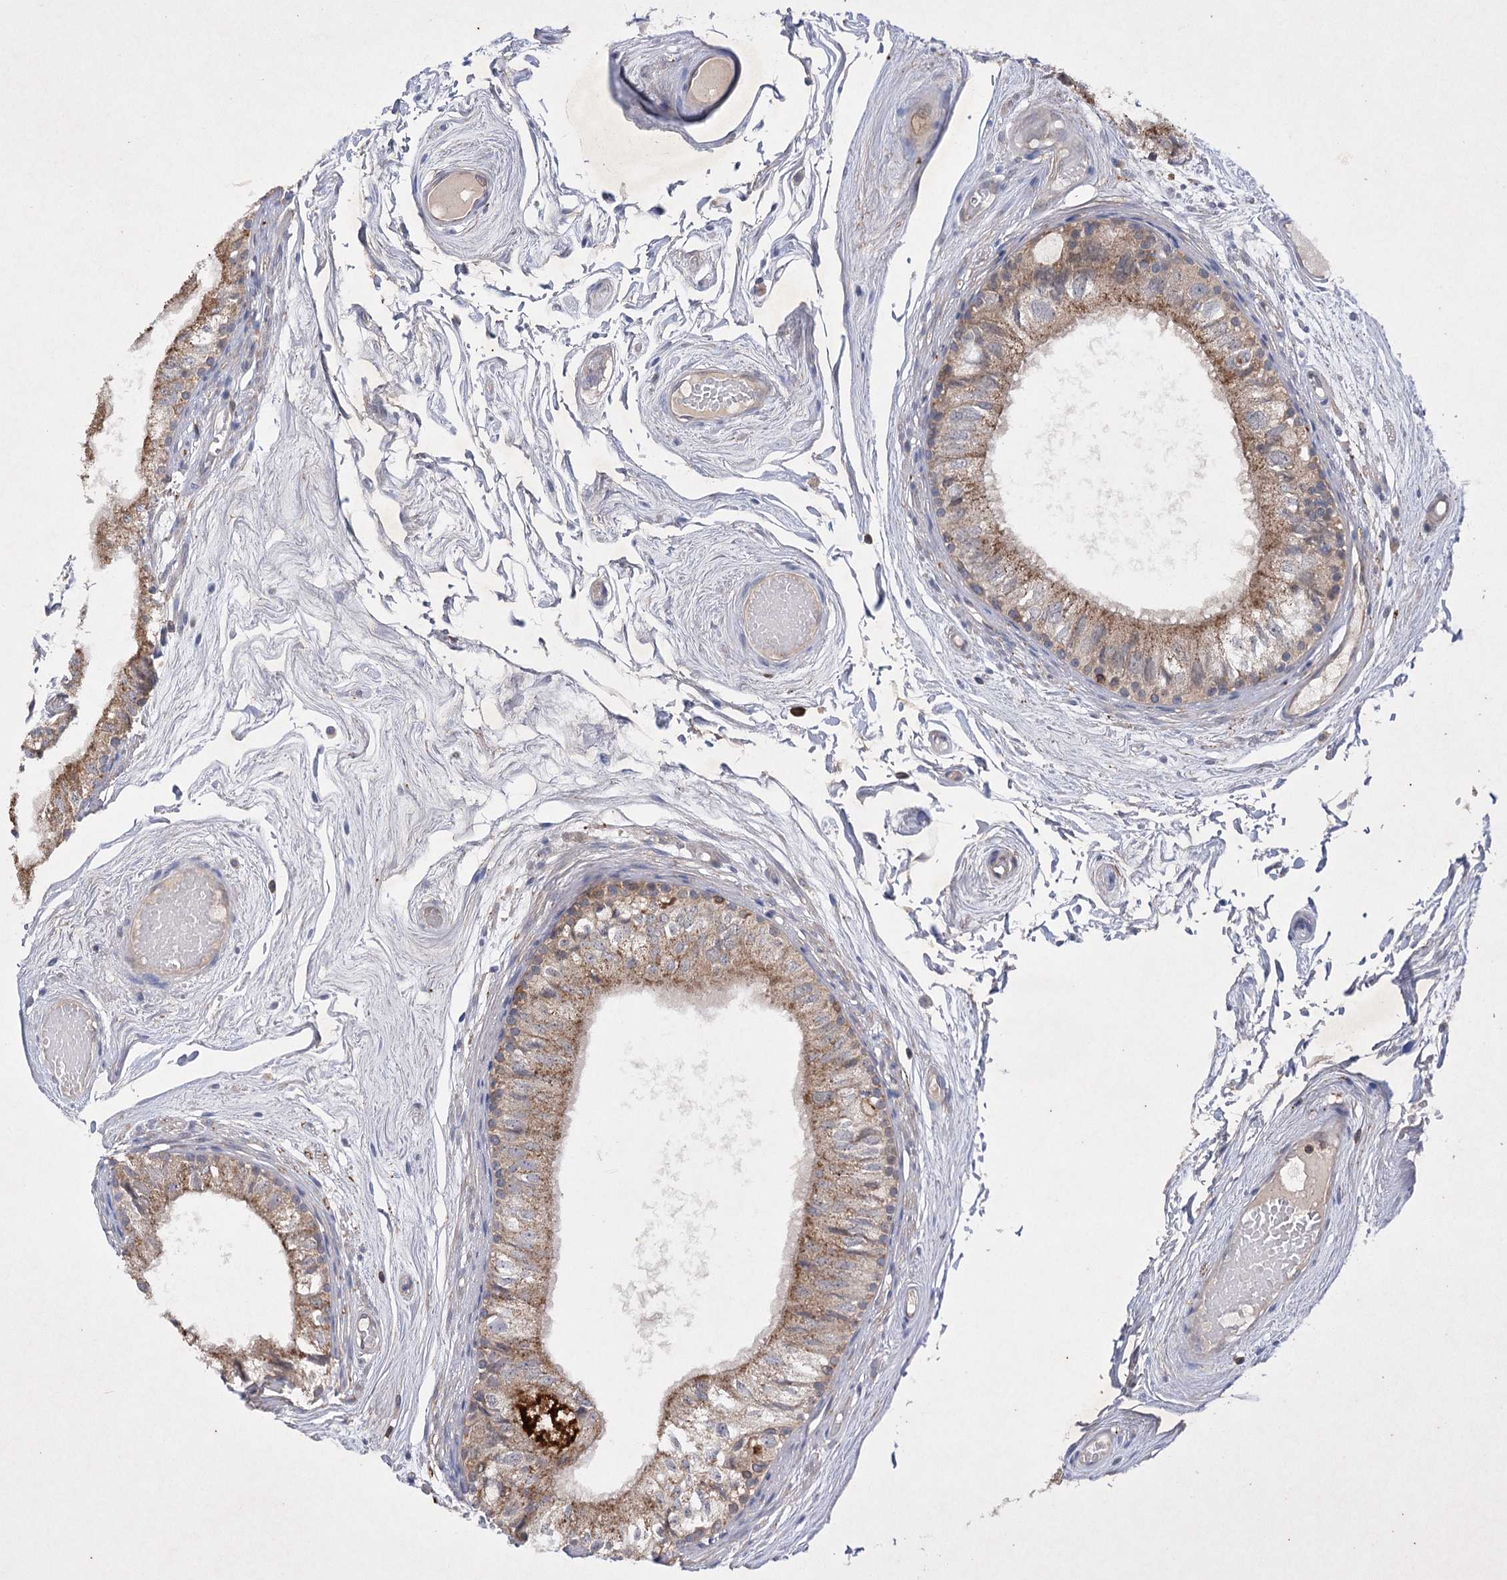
{"staining": {"intensity": "moderate", "quantity": "25%-75%", "location": "cytoplasmic/membranous"}, "tissue": "epididymis", "cell_type": "Glandular cells", "image_type": "normal", "snomed": [{"axis": "morphology", "description": "Normal tissue, NOS"}, {"axis": "topography", "description": "Epididymis"}], "caption": "Immunohistochemical staining of benign human epididymis reveals 25%-75% levels of moderate cytoplasmic/membranous protein staining in about 25%-75% of glandular cells. (DAB (3,3'-diaminobenzidine) IHC with brightfield microscopy, high magnification).", "gene": "BCR", "patient": {"sex": "male", "age": 79}}